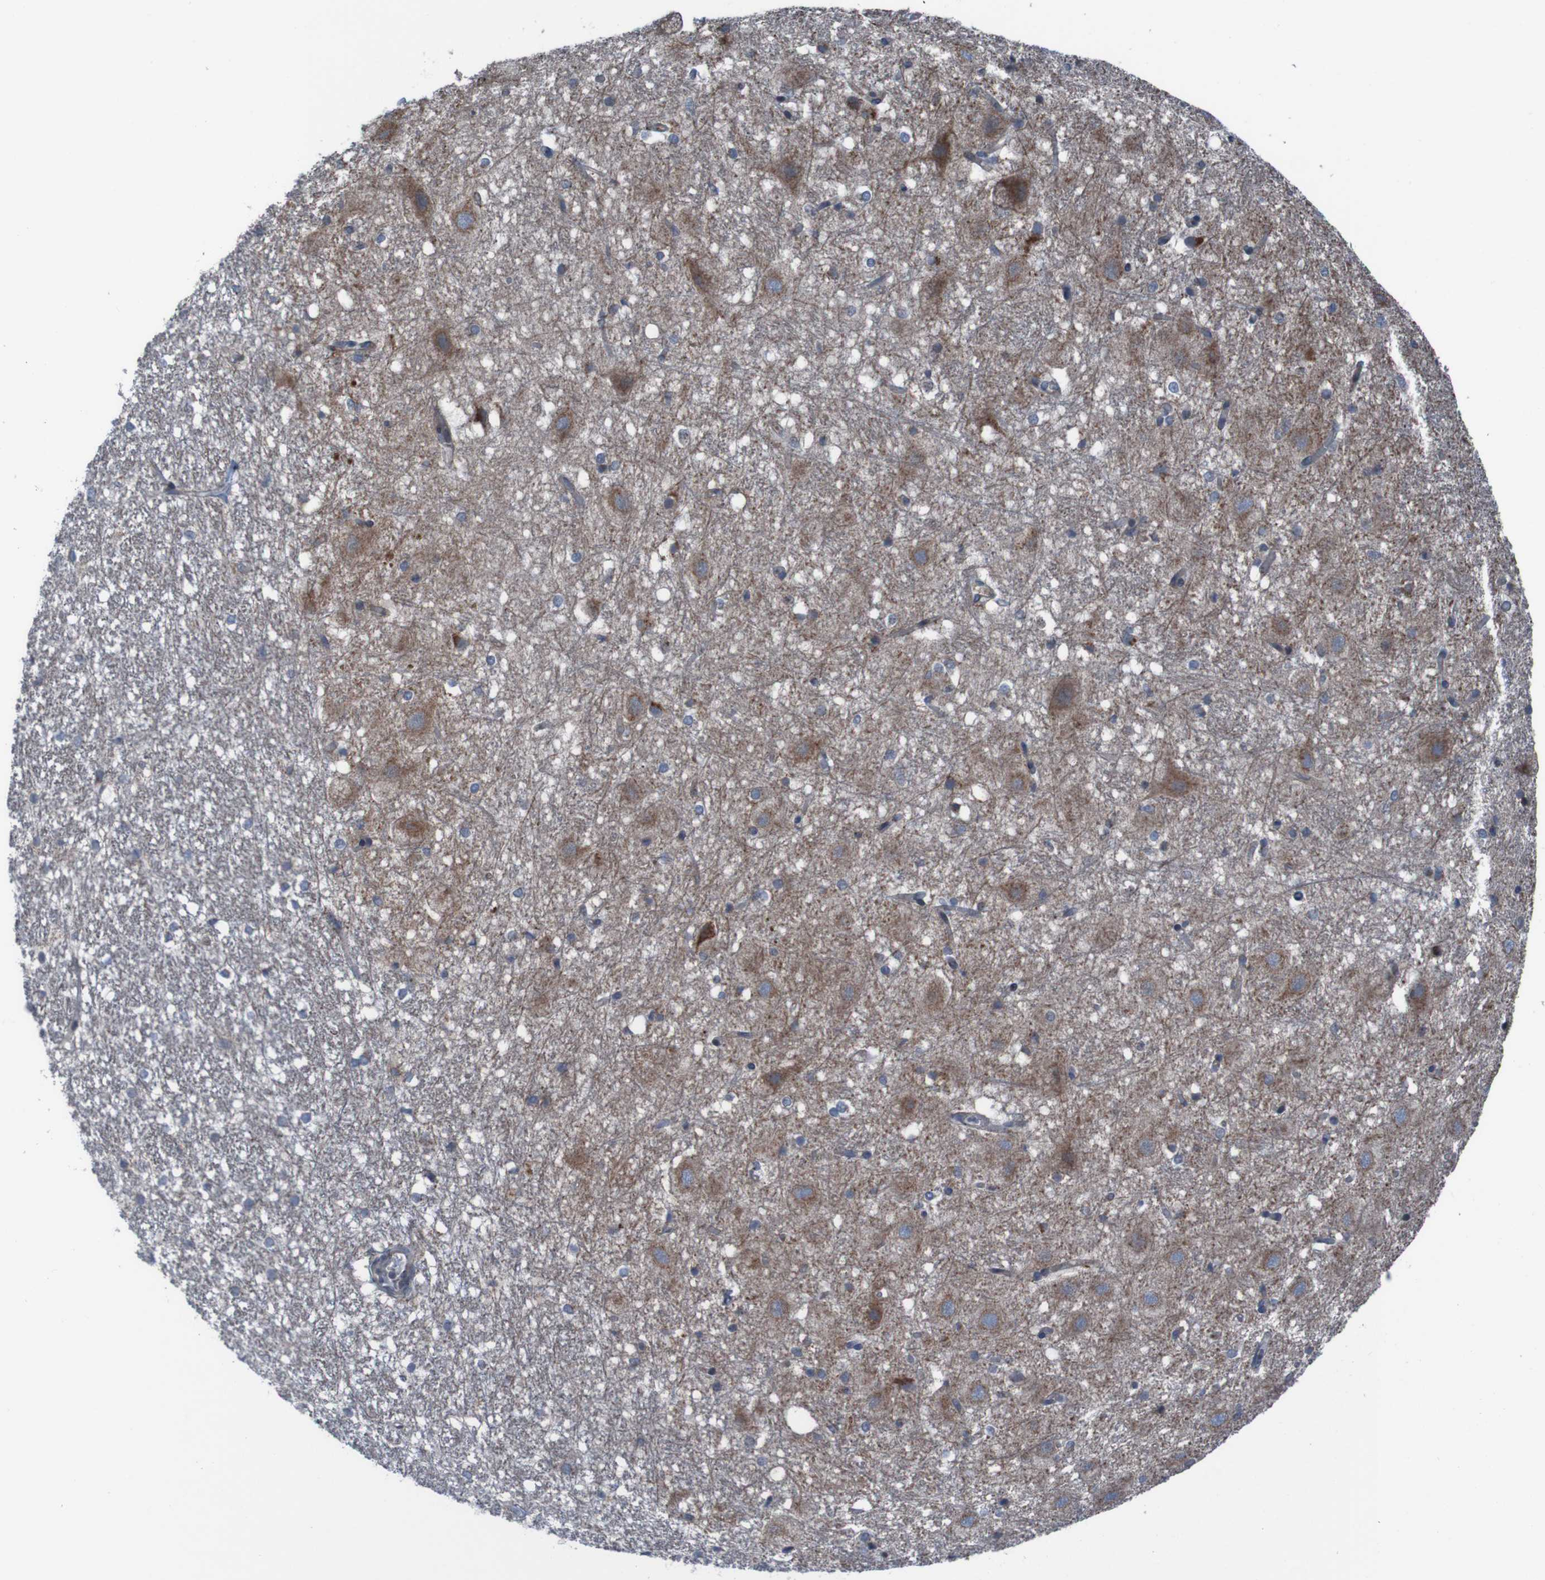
{"staining": {"intensity": "weak", "quantity": "<25%", "location": "cytoplasmic/membranous"}, "tissue": "hippocampus", "cell_type": "Glial cells", "image_type": "normal", "snomed": [{"axis": "morphology", "description": "Normal tissue, NOS"}, {"axis": "topography", "description": "Hippocampus"}], "caption": "Immunohistochemical staining of unremarkable human hippocampus exhibits no significant positivity in glial cells.", "gene": "UNG", "patient": {"sex": "female", "age": 19}}